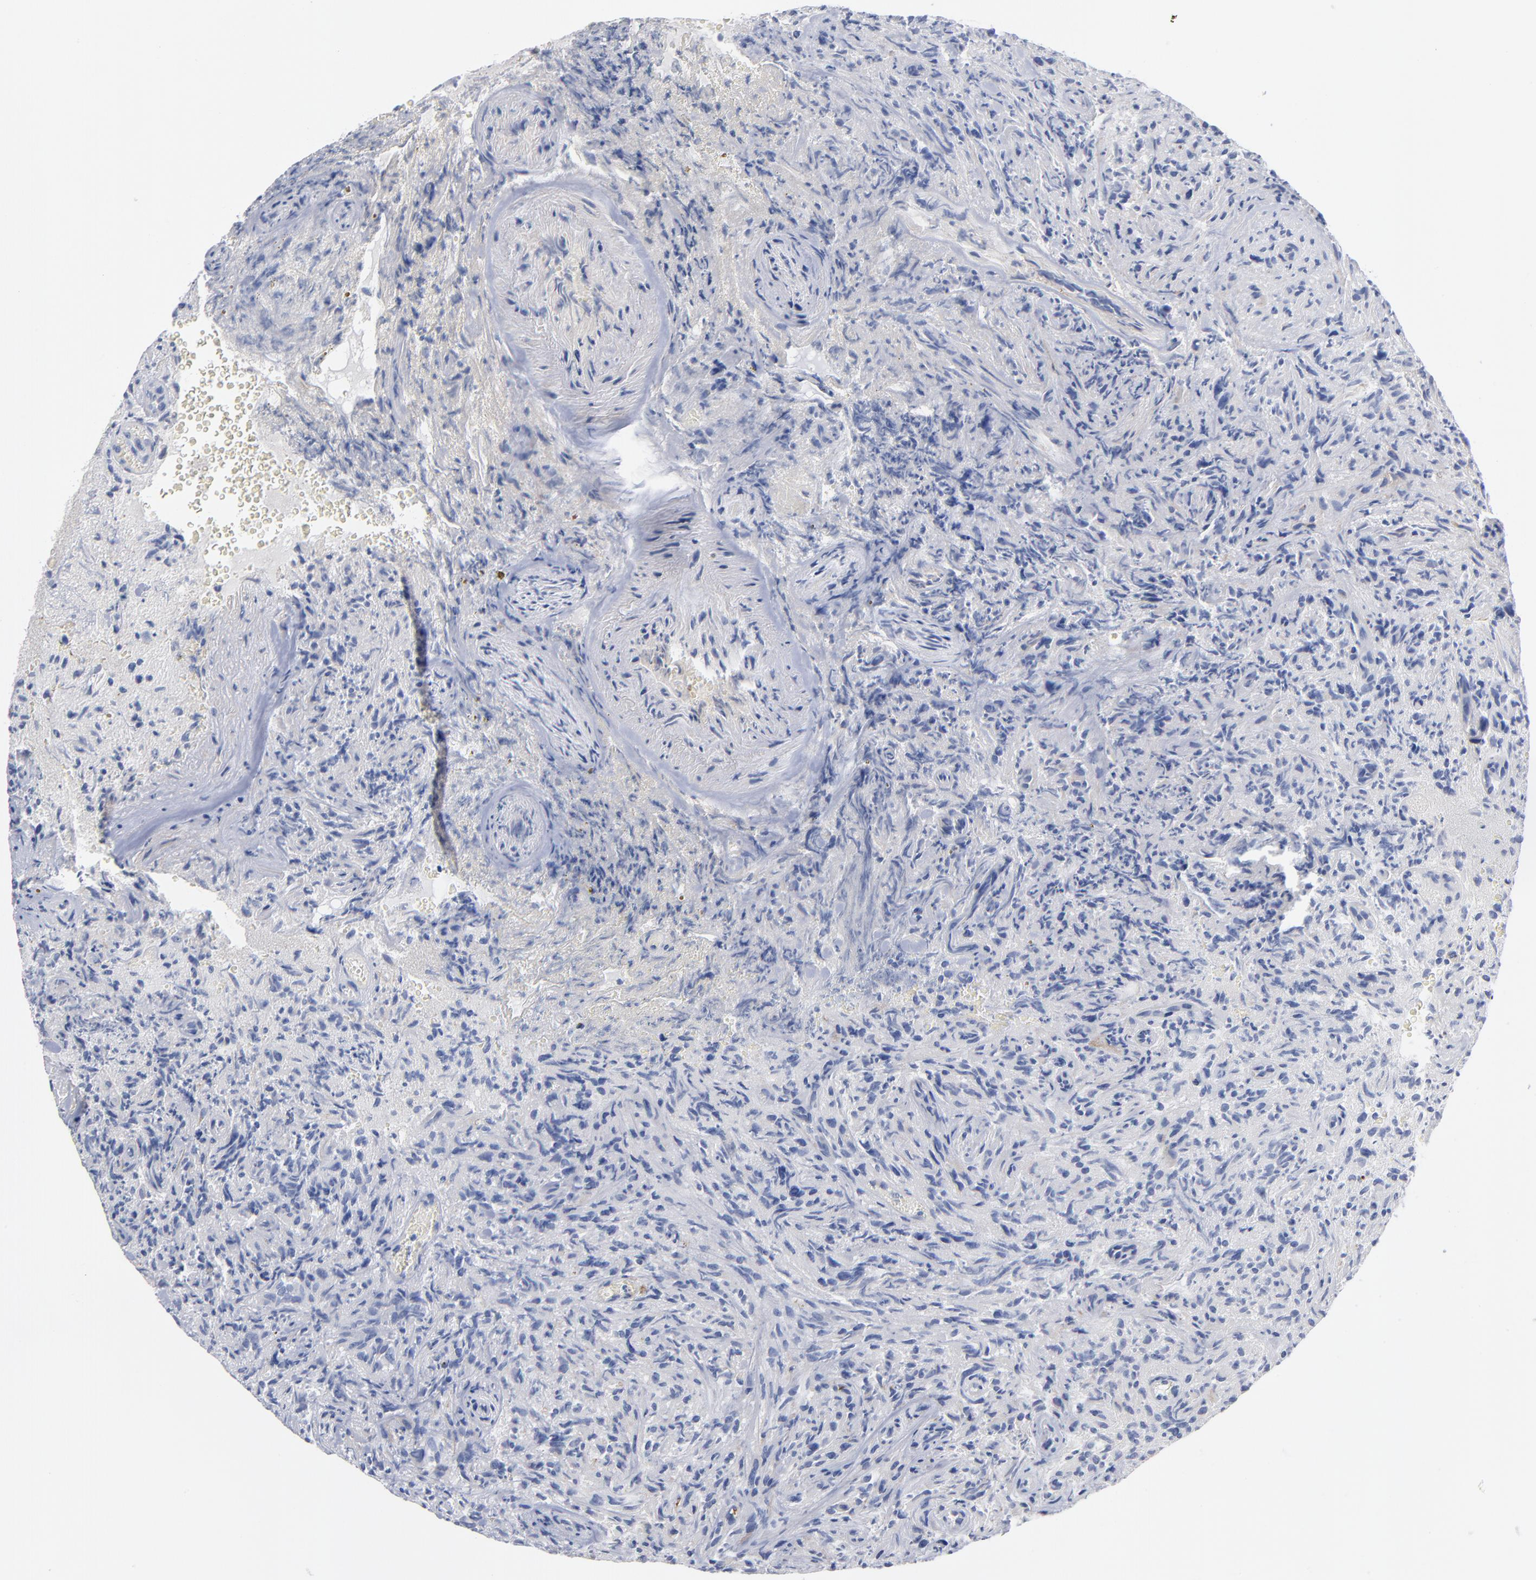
{"staining": {"intensity": "weak", "quantity": "<25%", "location": "cytoplasmic/membranous"}, "tissue": "glioma", "cell_type": "Tumor cells", "image_type": "cancer", "snomed": [{"axis": "morphology", "description": "Normal tissue, NOS"}, {"axis": "morphology", "description": "Glioma, malignant, High grade"}, {"axis": "topography", "description": "Cerebral cortex"}], "caption": "Malignant glioma (high-grade) was stained to show a protein in brown. There is no significant expression in tumor cells.", "gene": "PDLIM2", "patient": {"sex": "male", "age": 75}}